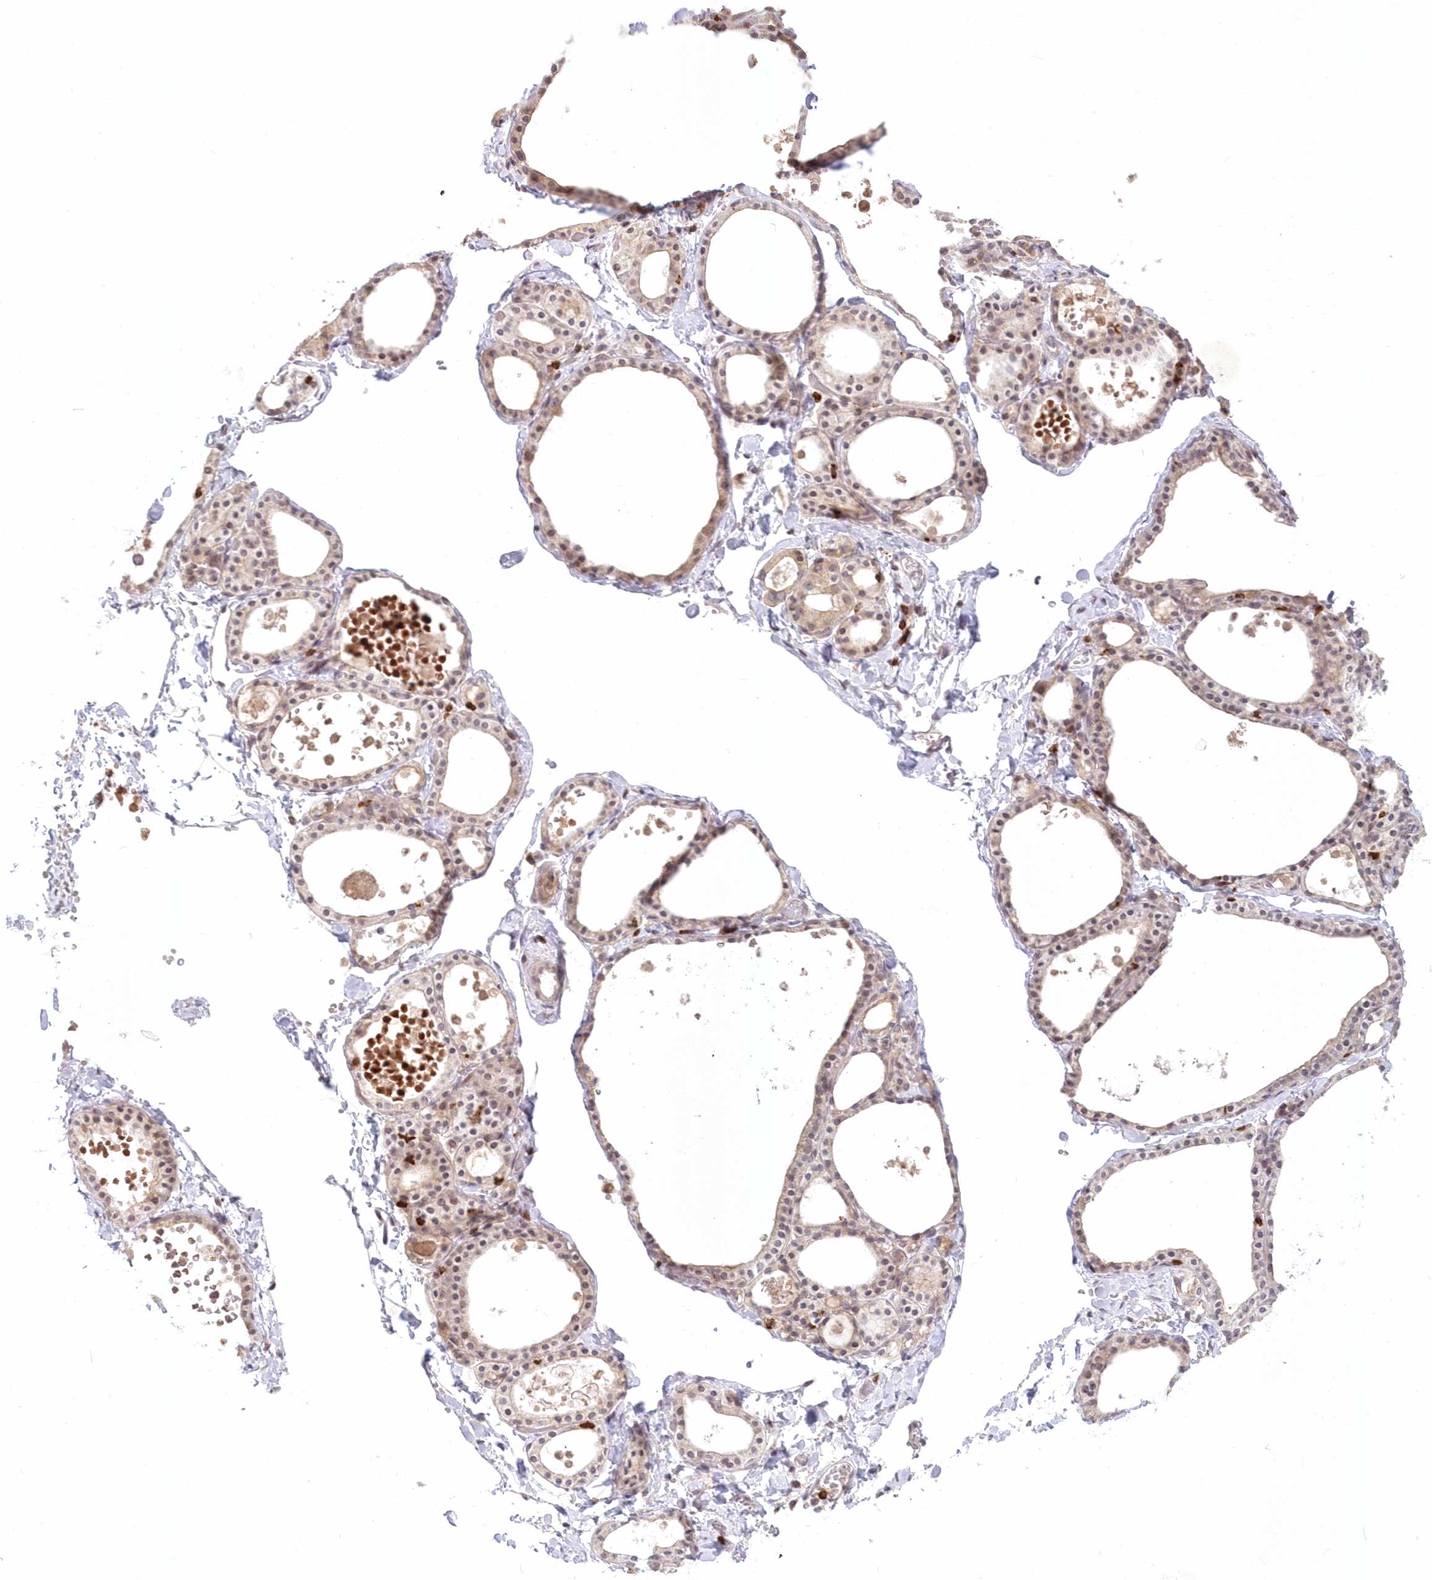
{"staining": {"intensity": "weak", "quantity": "25%-75%", "location": "cytoplasmic/membranous"}, "tissue": "thyroid gland", "cell_type": "Glandular cells", "image_type": "normal", "snomed": [{"axis": "morphology", "description": "Normal tissue, NOS"}, {"axis": "topography", "description": "Thyroid gland"}], "caption": "Thyroid gland stained with DAB (3,3'-diaminobenzidine) immunohistochemistry shows low levels of weak cytoplasmic/membranous staining in about 25%-75% of glandular cells. The protein of interest is stained brown, and the nuclei are stained in blue (DAB IHC with brightfield microscopy, high magnification).", "gene": "MTMR3", "patient": {"sex": "male", "age": 56}}